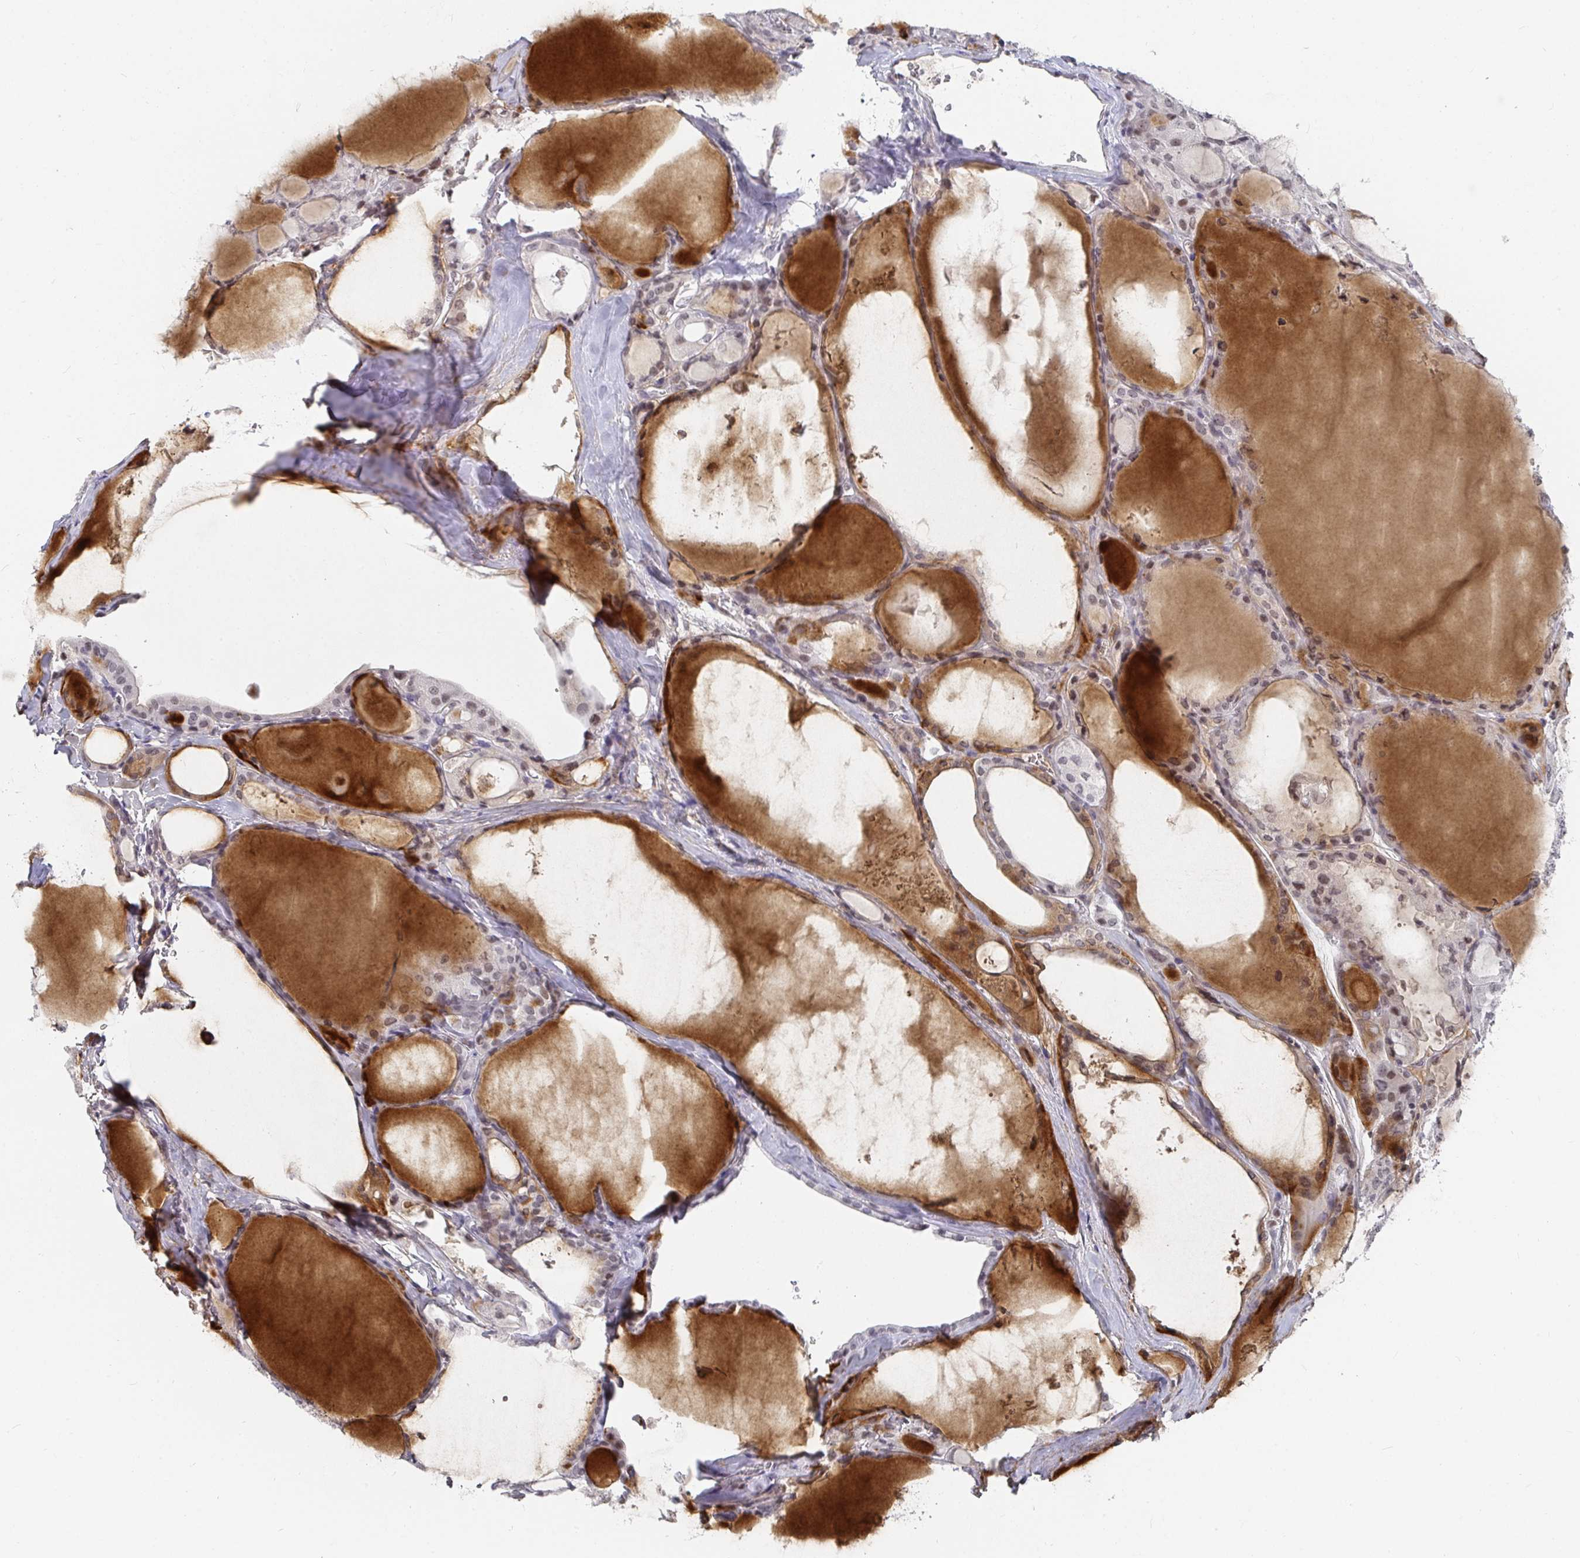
{"staining": {"intensity": "weak", "quantity": "<25%", "location": "nuclear"}, "tissue": "thyroid cancer", "cell_type": "Tumor cells", "image_type": "cancer", "snomed": [{"axis": "morphology", "description": "Papillary adenocarcinoma, NOS"}, {"axis": "topography", "description": "Thyroid gland"}], "caption": "An image of papillary adenocarcinoma (thyroid) stained for a protein displays no brown staining in tumor cells.", "gene": "RCOR1", "patient": {"sex": "male", "age": 87}}